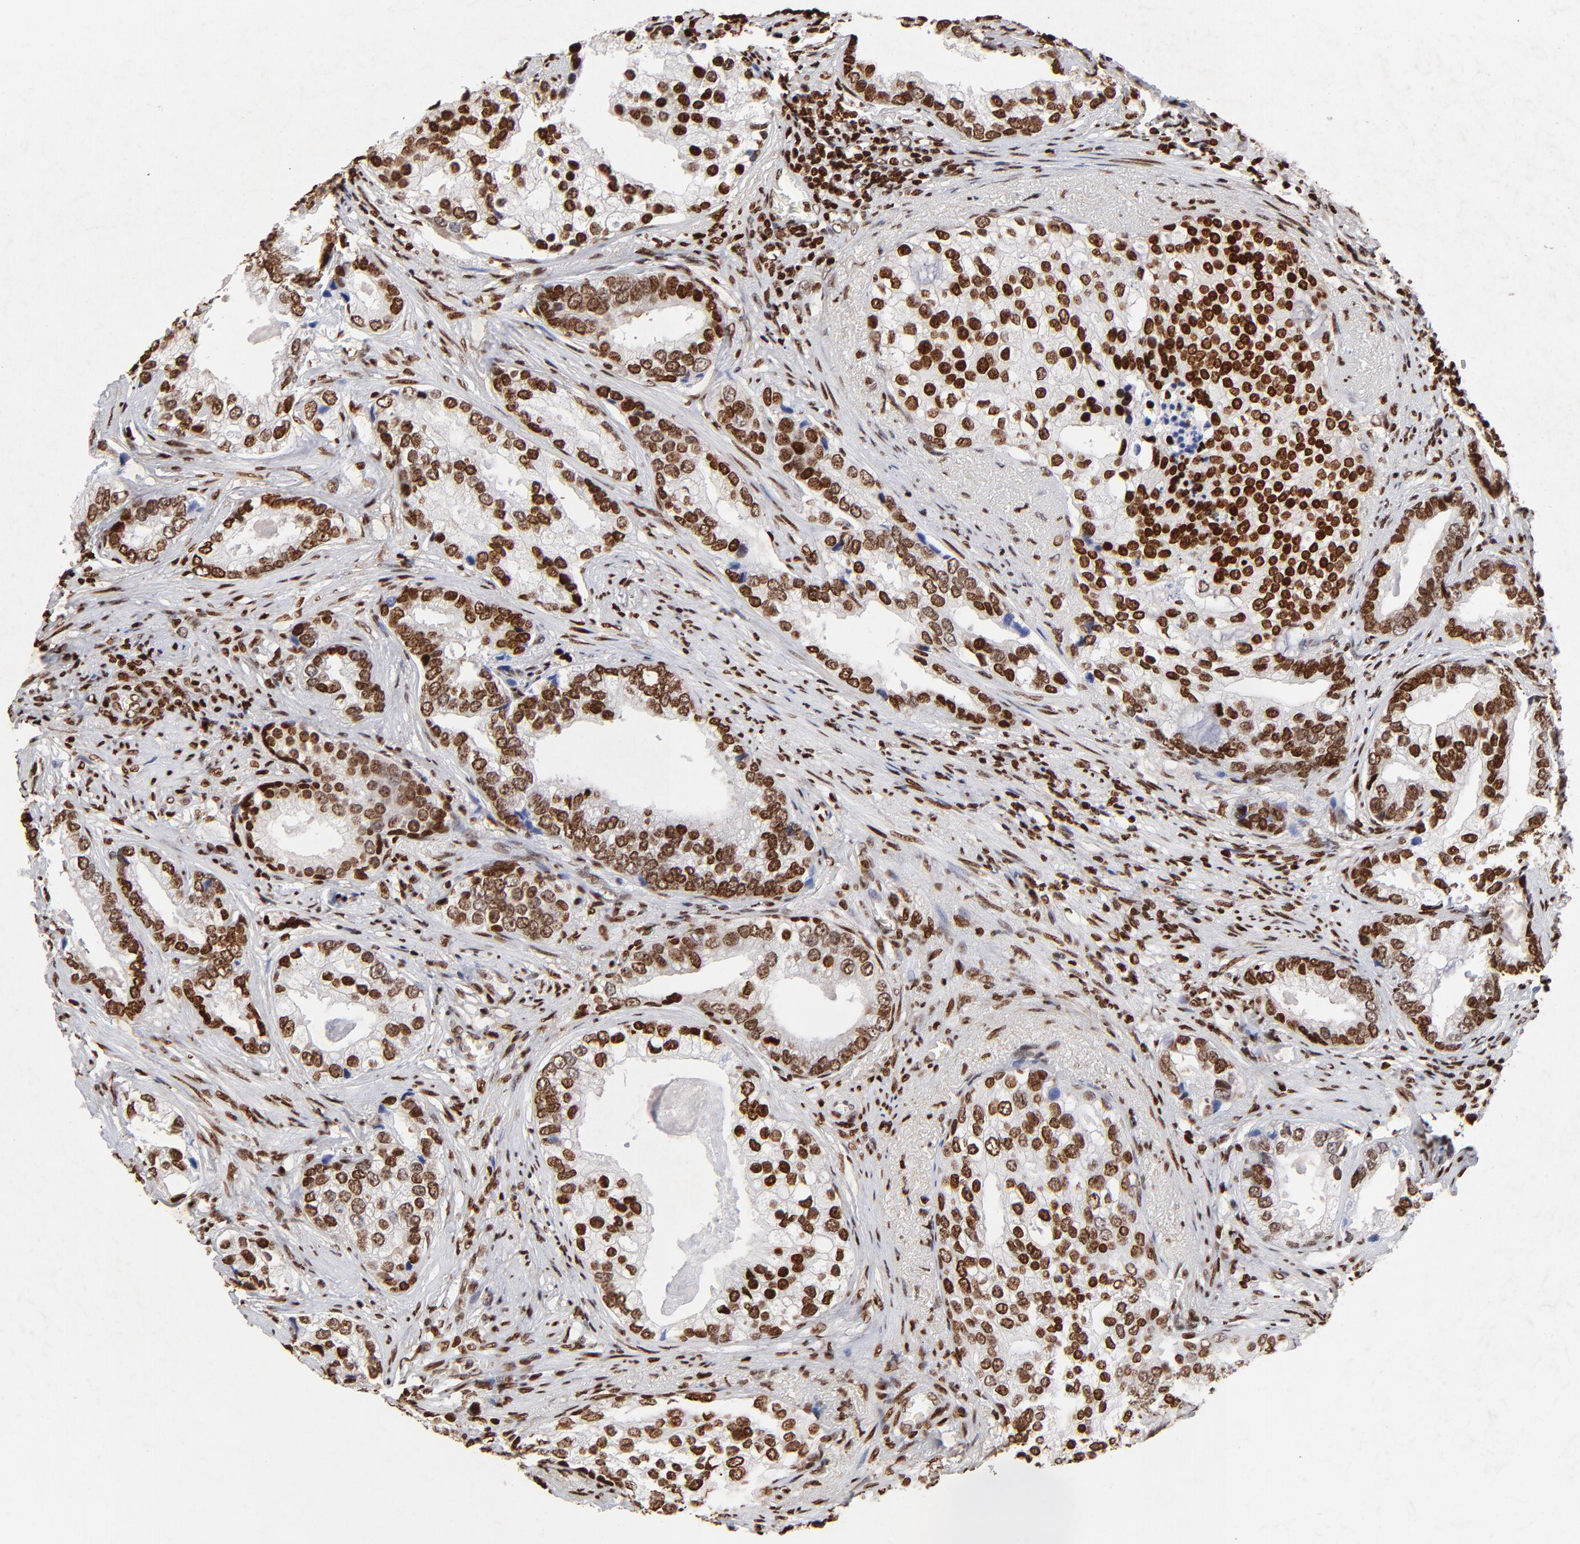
{"staining": {"intensity": "strong", "quantity": ">75%", "location": "nuclear"}, "tissue": "prostate cancer", "cell_type": "Tumor cells", "image_type": "cancer", "snomed": [{"axis": "morphology", "description": "Adenocarcinoma, Low grade"}, {"axis": "topography", "description": "Prostate"}], "caption": "Prostate cancer stained with a protein marker displays strong staining in tumor cells.", "gene": "FBH1", "patient": {"sex": "male", "age": 71}}